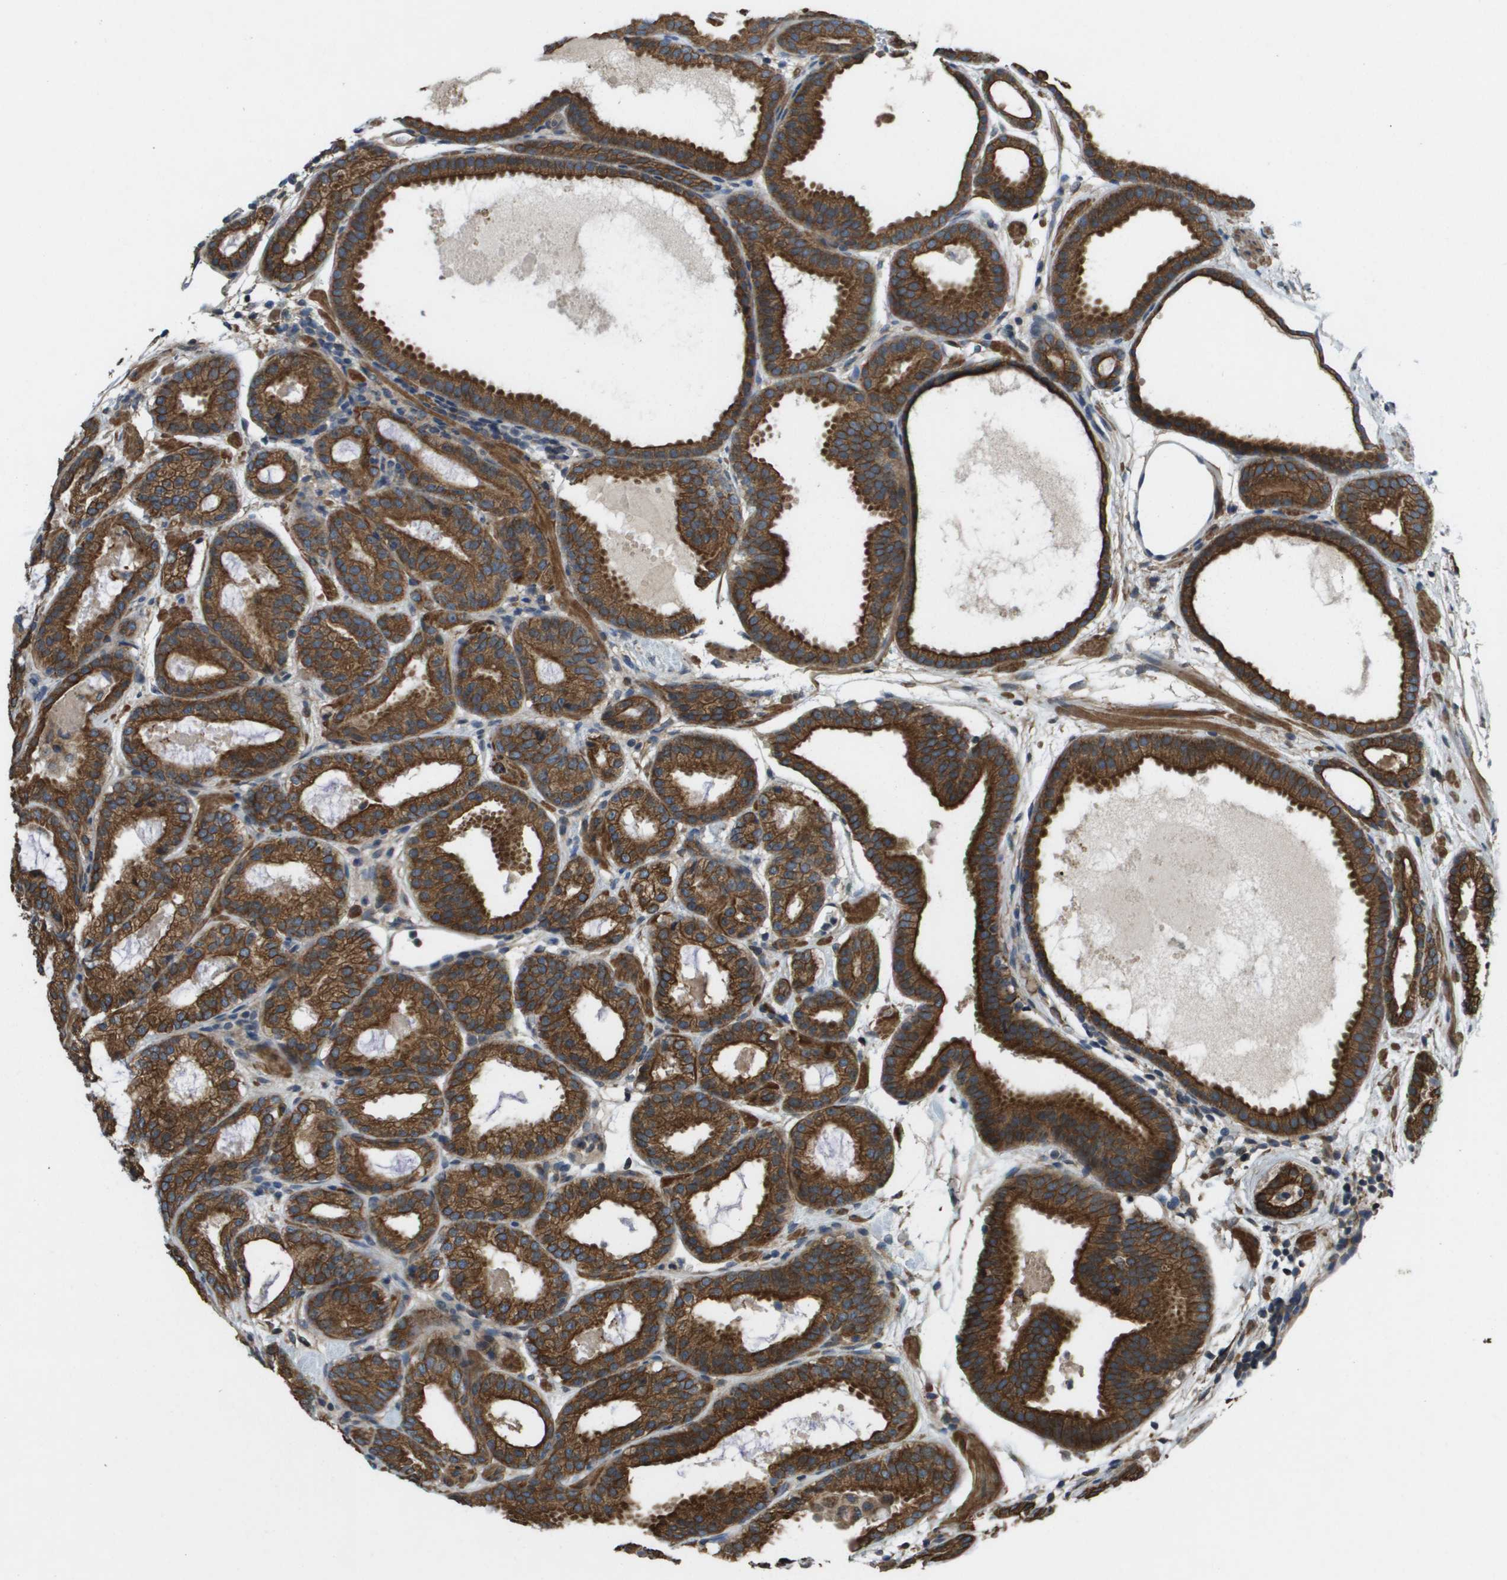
{"staining": {"intensity": "strong", "quantity": ">75%", "location": "cytoplasmic/membranous"}, "tissue": "prostate cancer", "cell_type": "Tumor cells", "image_type": "cancer", "snomed": [{"axis": "morphology", "description": "Adenocarcinoma, Low grade"}, {"axis": "topography", "description": "Prostate"}], "caption": "The micrograph demonstrates immunohistochemical staining of prostate cancer (adenocarcinoma (low-grade)). There is strong cytoplasmic/membranous expression is seen in about >75% of tumor cells.", "gene": "CDKN2C", "patient": {"sex": "male", "age": 69}}